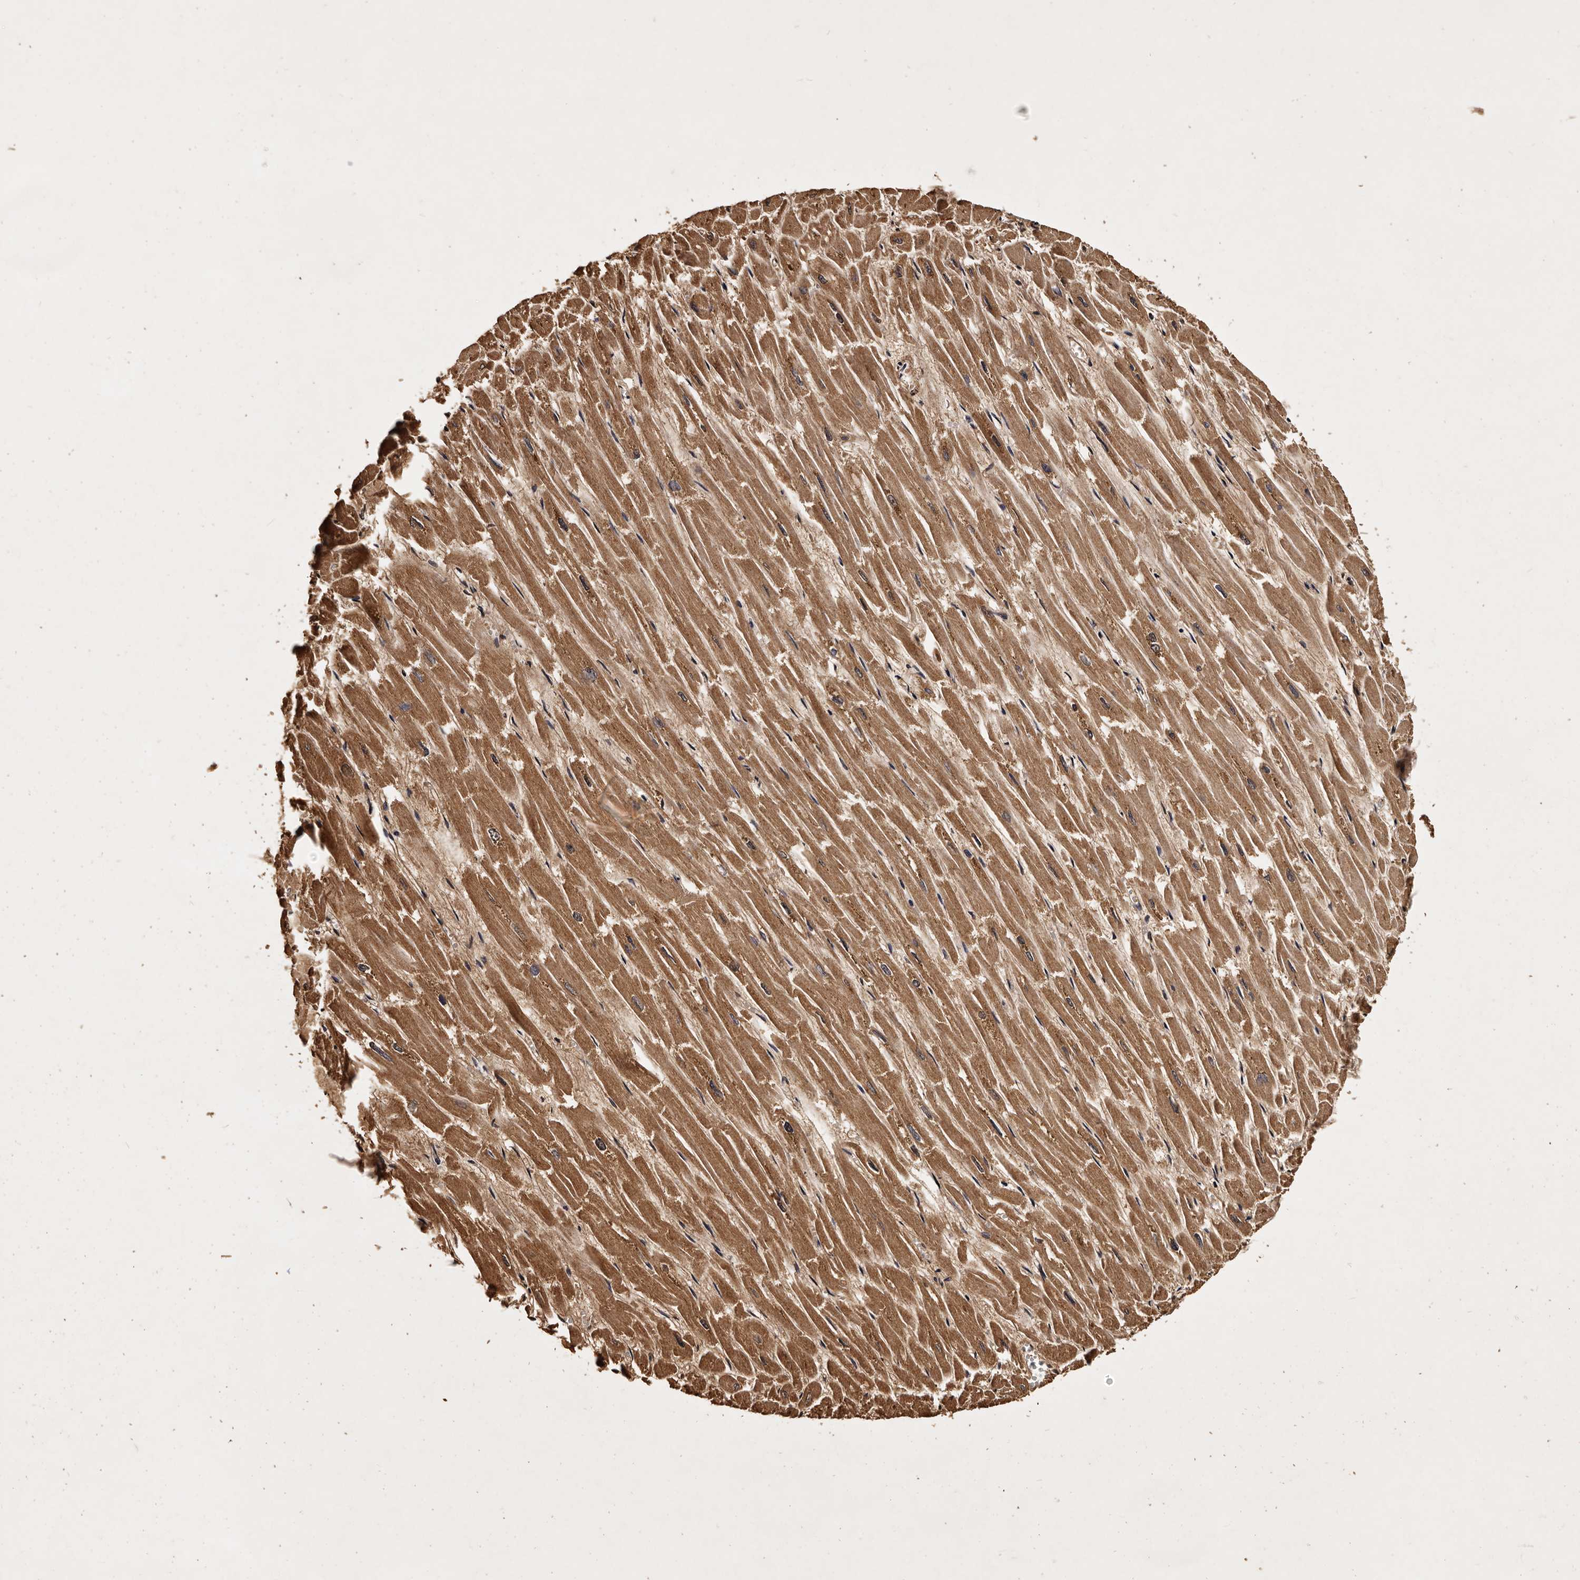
{"staining": {"intensity": "moderate", "quantity": ">75%", "location": "cytoplasmic/membranous"}, "tissue": "heart muscle", "cell_type": "Cardiomyocytes", "image_type": "normal", "snomed": [{"axis": "morphology", "description": "Normal tissue, NOS"}, {"axis": "topography", "description": "Heart"}], "caption": "An image of heart muscle stained for a protein shows moderate cytoplasmic/membranous brown staining in cardiomyocytes.", "gene": "PARS2", "patient": {"sex": "male", "age": 54}}